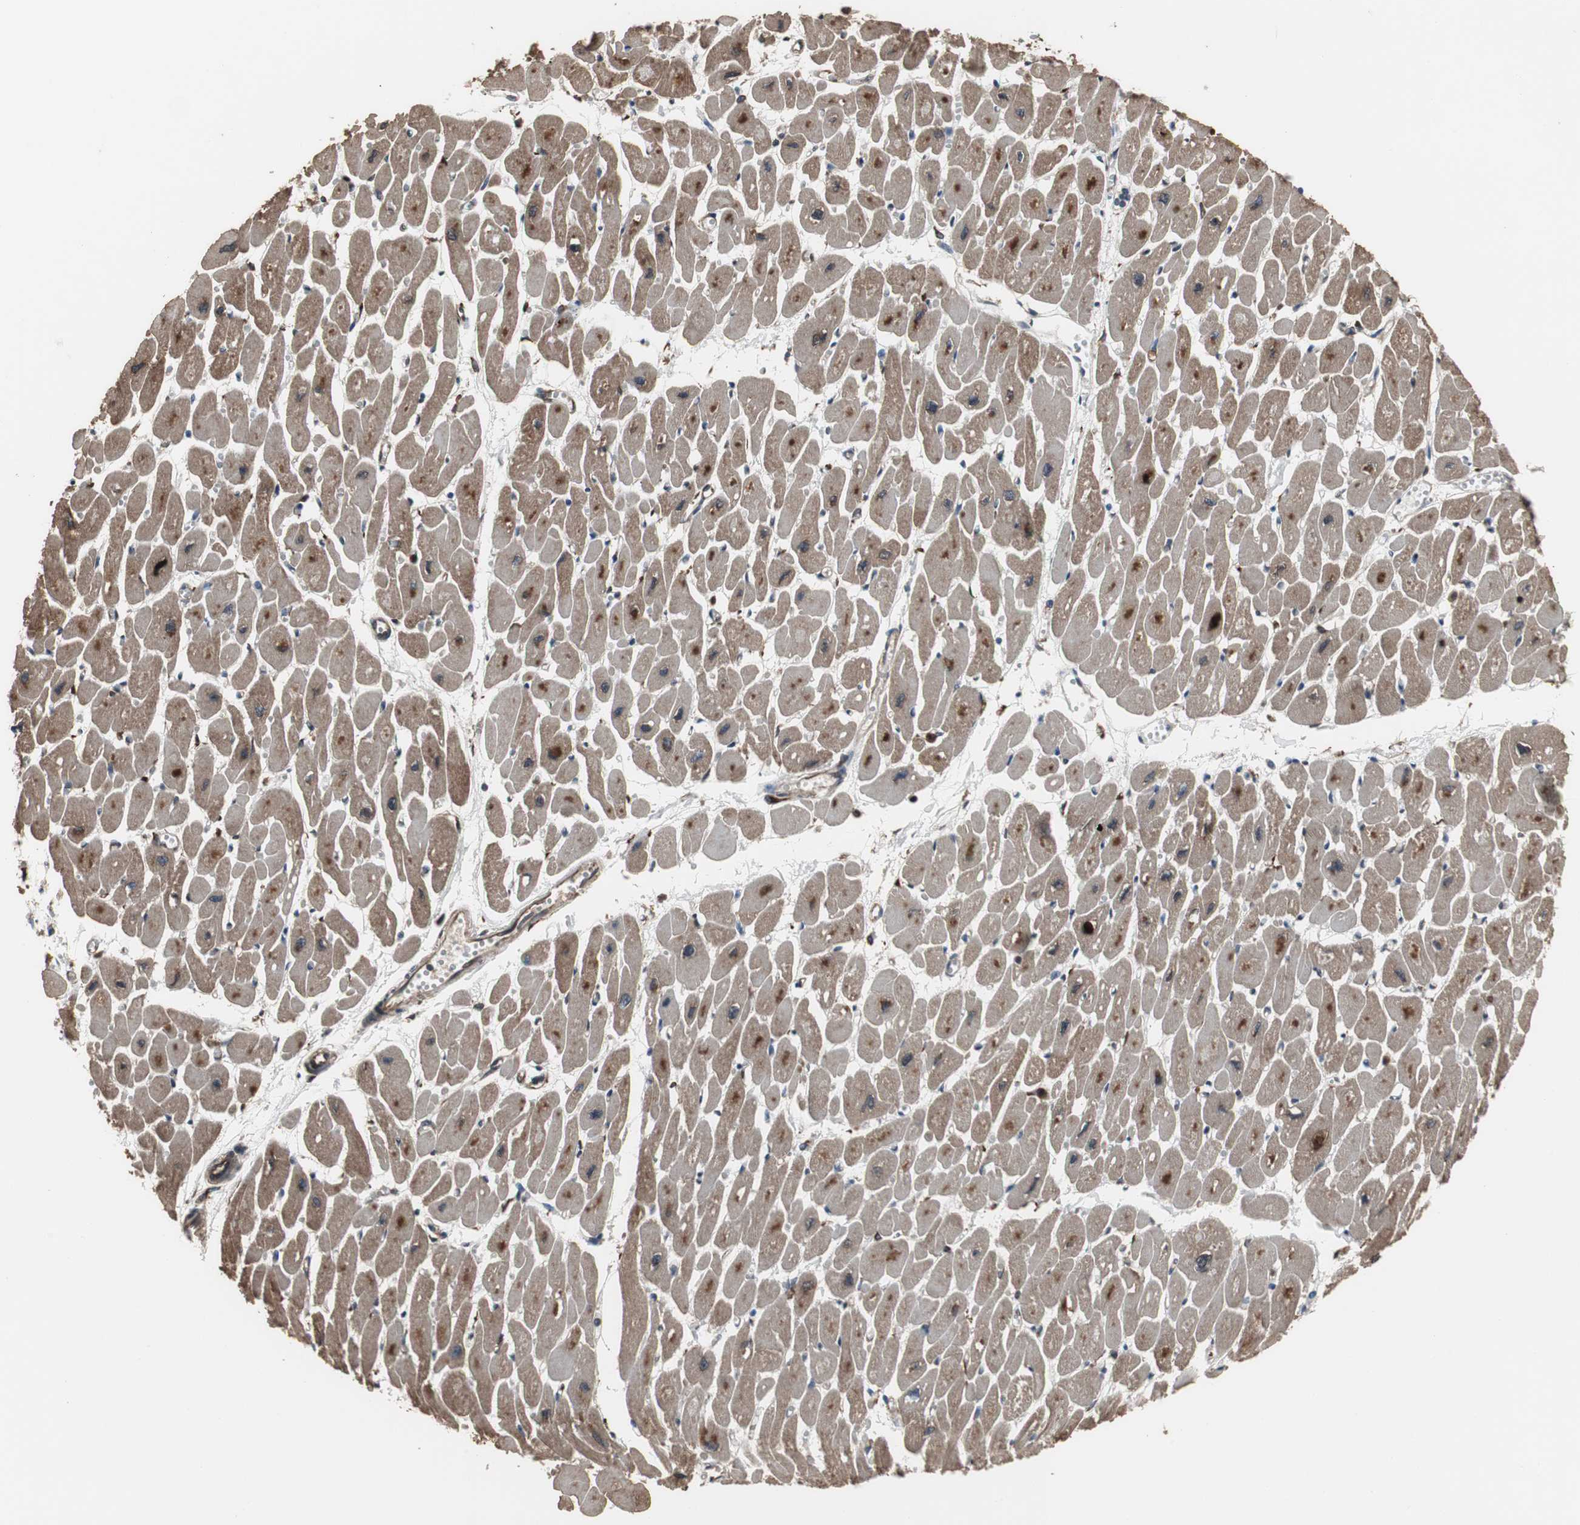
{"staining": {"intensity": "moderate", "quantity": ">75%", "location": "cytoplasmic/membranous"}, "tissue": "heart muscle", "cell_type": "Cardiomyocytes", "image_type": "normal", "snomed": [{"axis": "morphology", "description": "Normal tissue, NOS"}, {"axis": "topography", "description": "Heart"}], "caption": "Heart muscle stained with immunohistochemistry displays moderate cytoplasmic/membranous expression in approximately >75% of cardiomyocytes.", "gene": "CALU", "patient": {"sex": "female", "age": 54}}